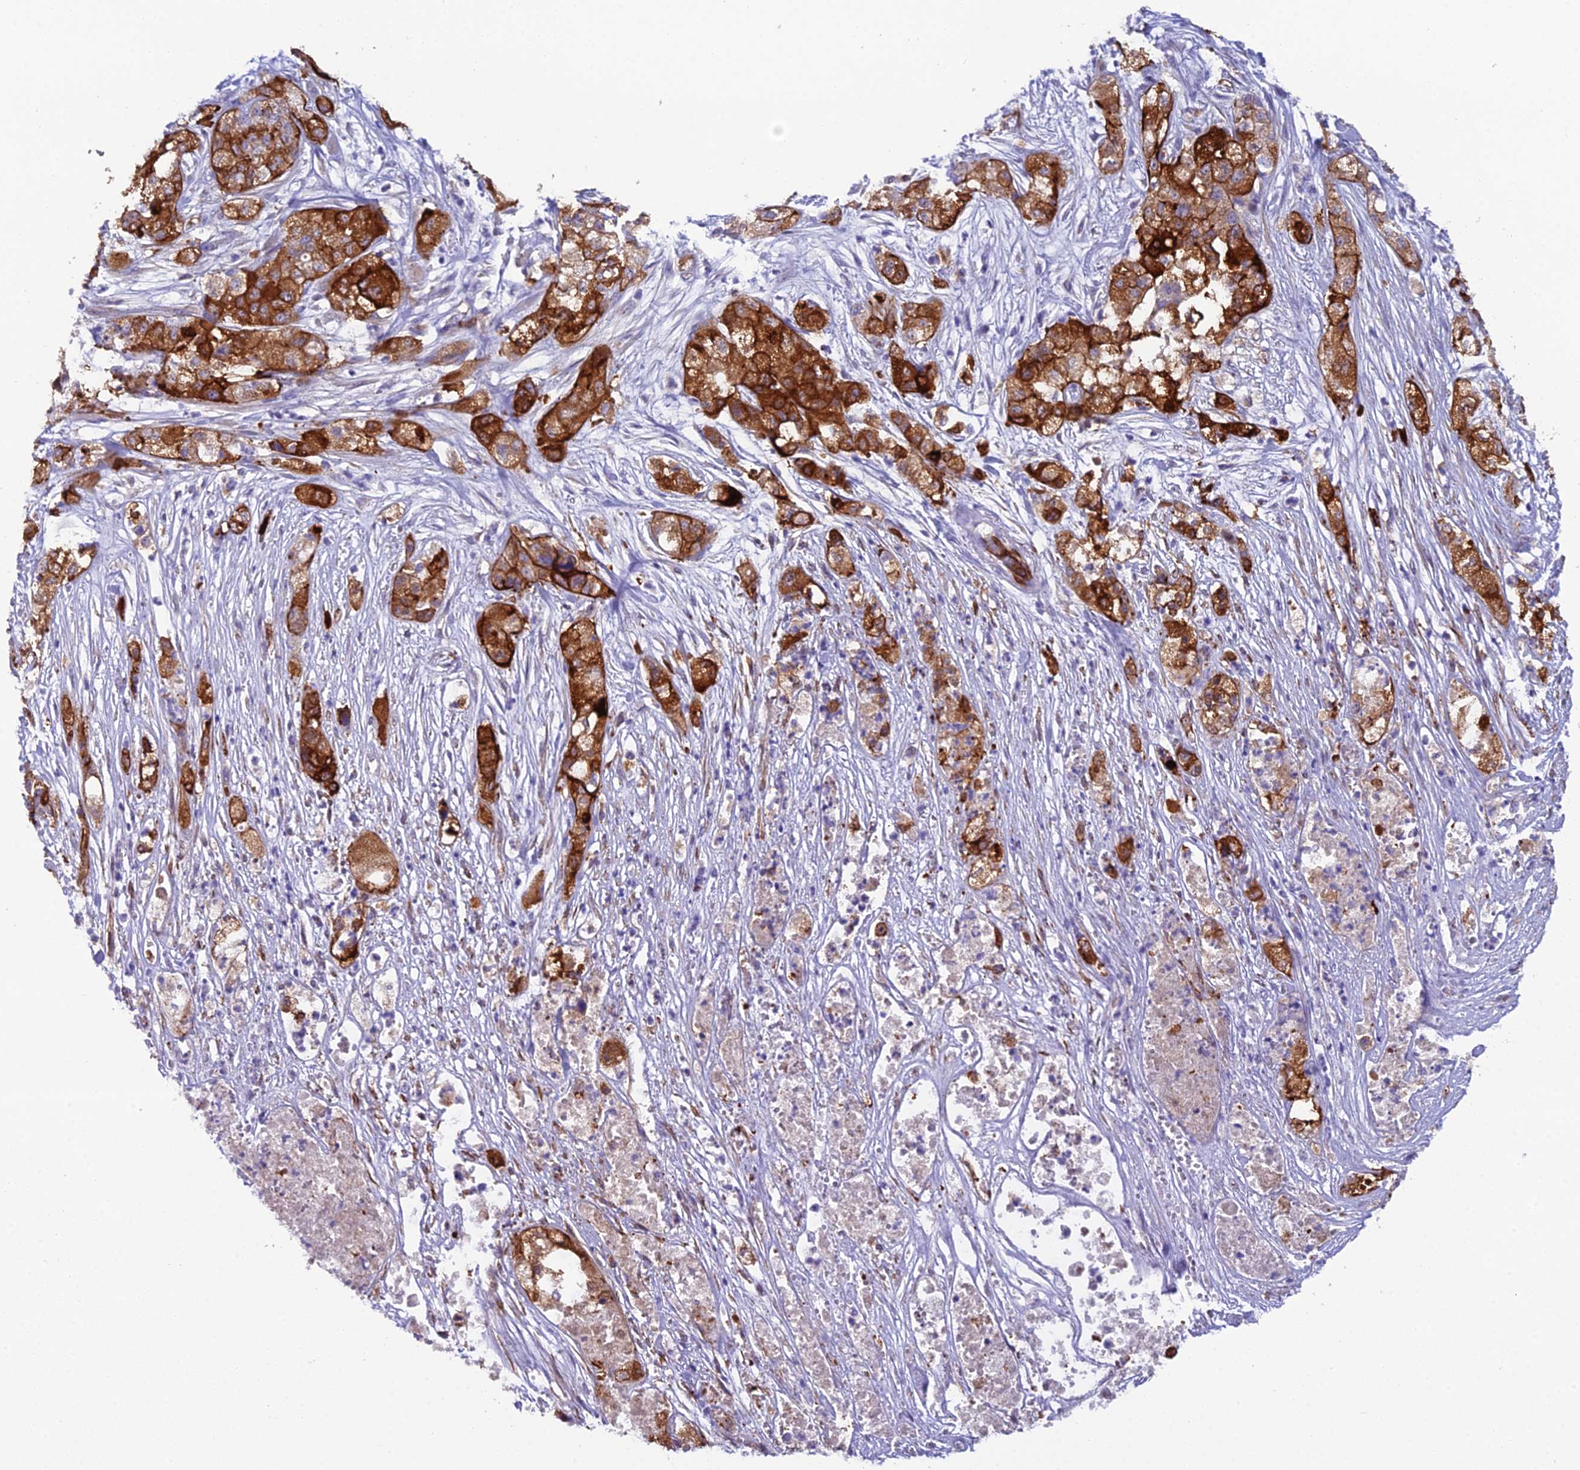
{"staining": {"intensity": "strong", "quantity": ">75%", "location": "cytoplasmic/membranous"}, "tissue": "pancreatic cancer", "cell_type": "Tumor cells", "image_type": "cancer", "snomed": [{"axis": "morphology", "description": "Adenocarcinoma, NOS"}, {"axis": "topography", "description": "Pancreas"}], "caption": "Human adenocarcinoma (pancreatic) stained with a protein marker displays strong staining in tumor cells.", "gene": "CFAP47", "patient": {"sex": "female", "age": 78}}